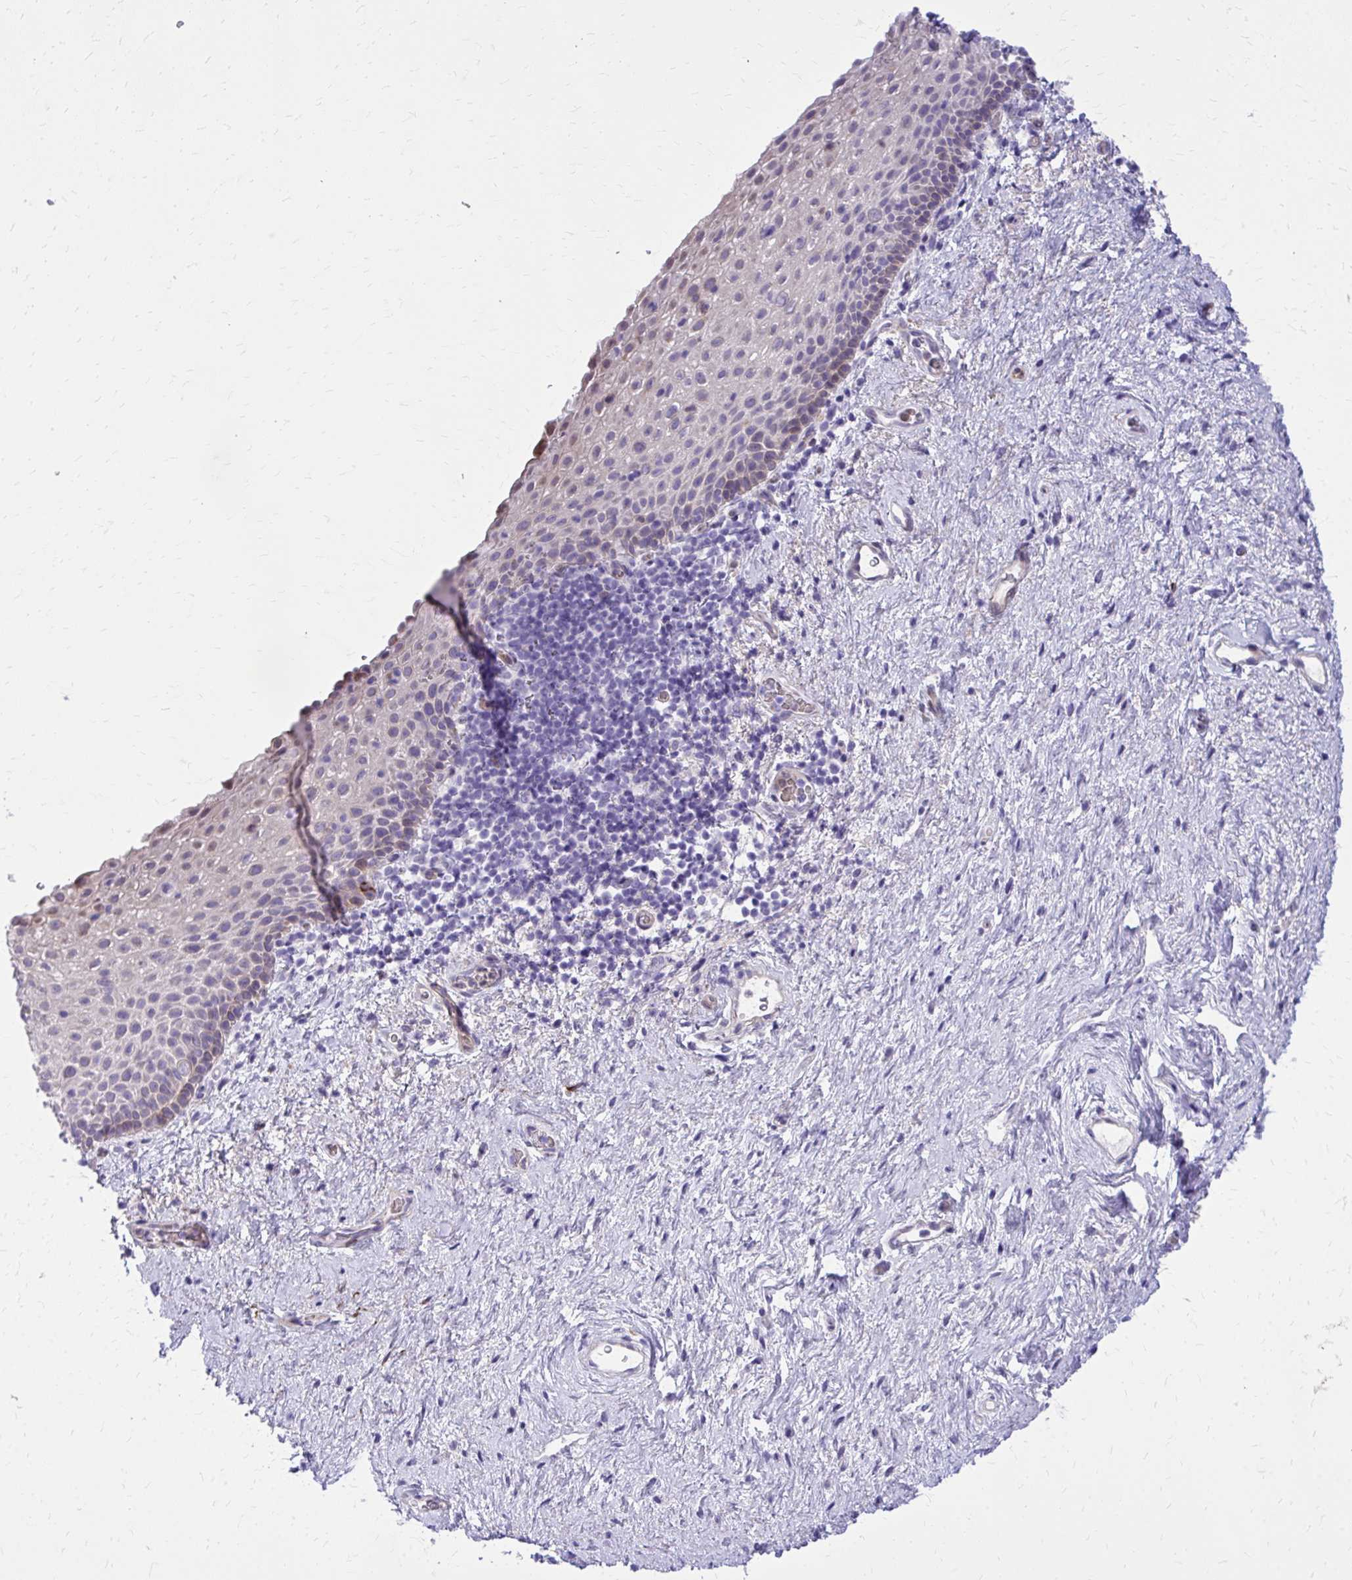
{"staining": {"intensity": "negative", "quantity": "none", "location": "none"}, "tissue": "vagina", "cell_type": "Squamous epithelial cells", "image_type": "normal", "snomed": [{"axis": "morphology", "description": "Normal tissue, NOS"}, {"axis": "topography", "description": "Vagina"}], "caption": "Immunohistochemistry (IHC) of benign vagina shows no positivity in squamous epithelial cells.", "gene": "ADAMTSL1", "patient": {"sex": "female", "age": 61}}